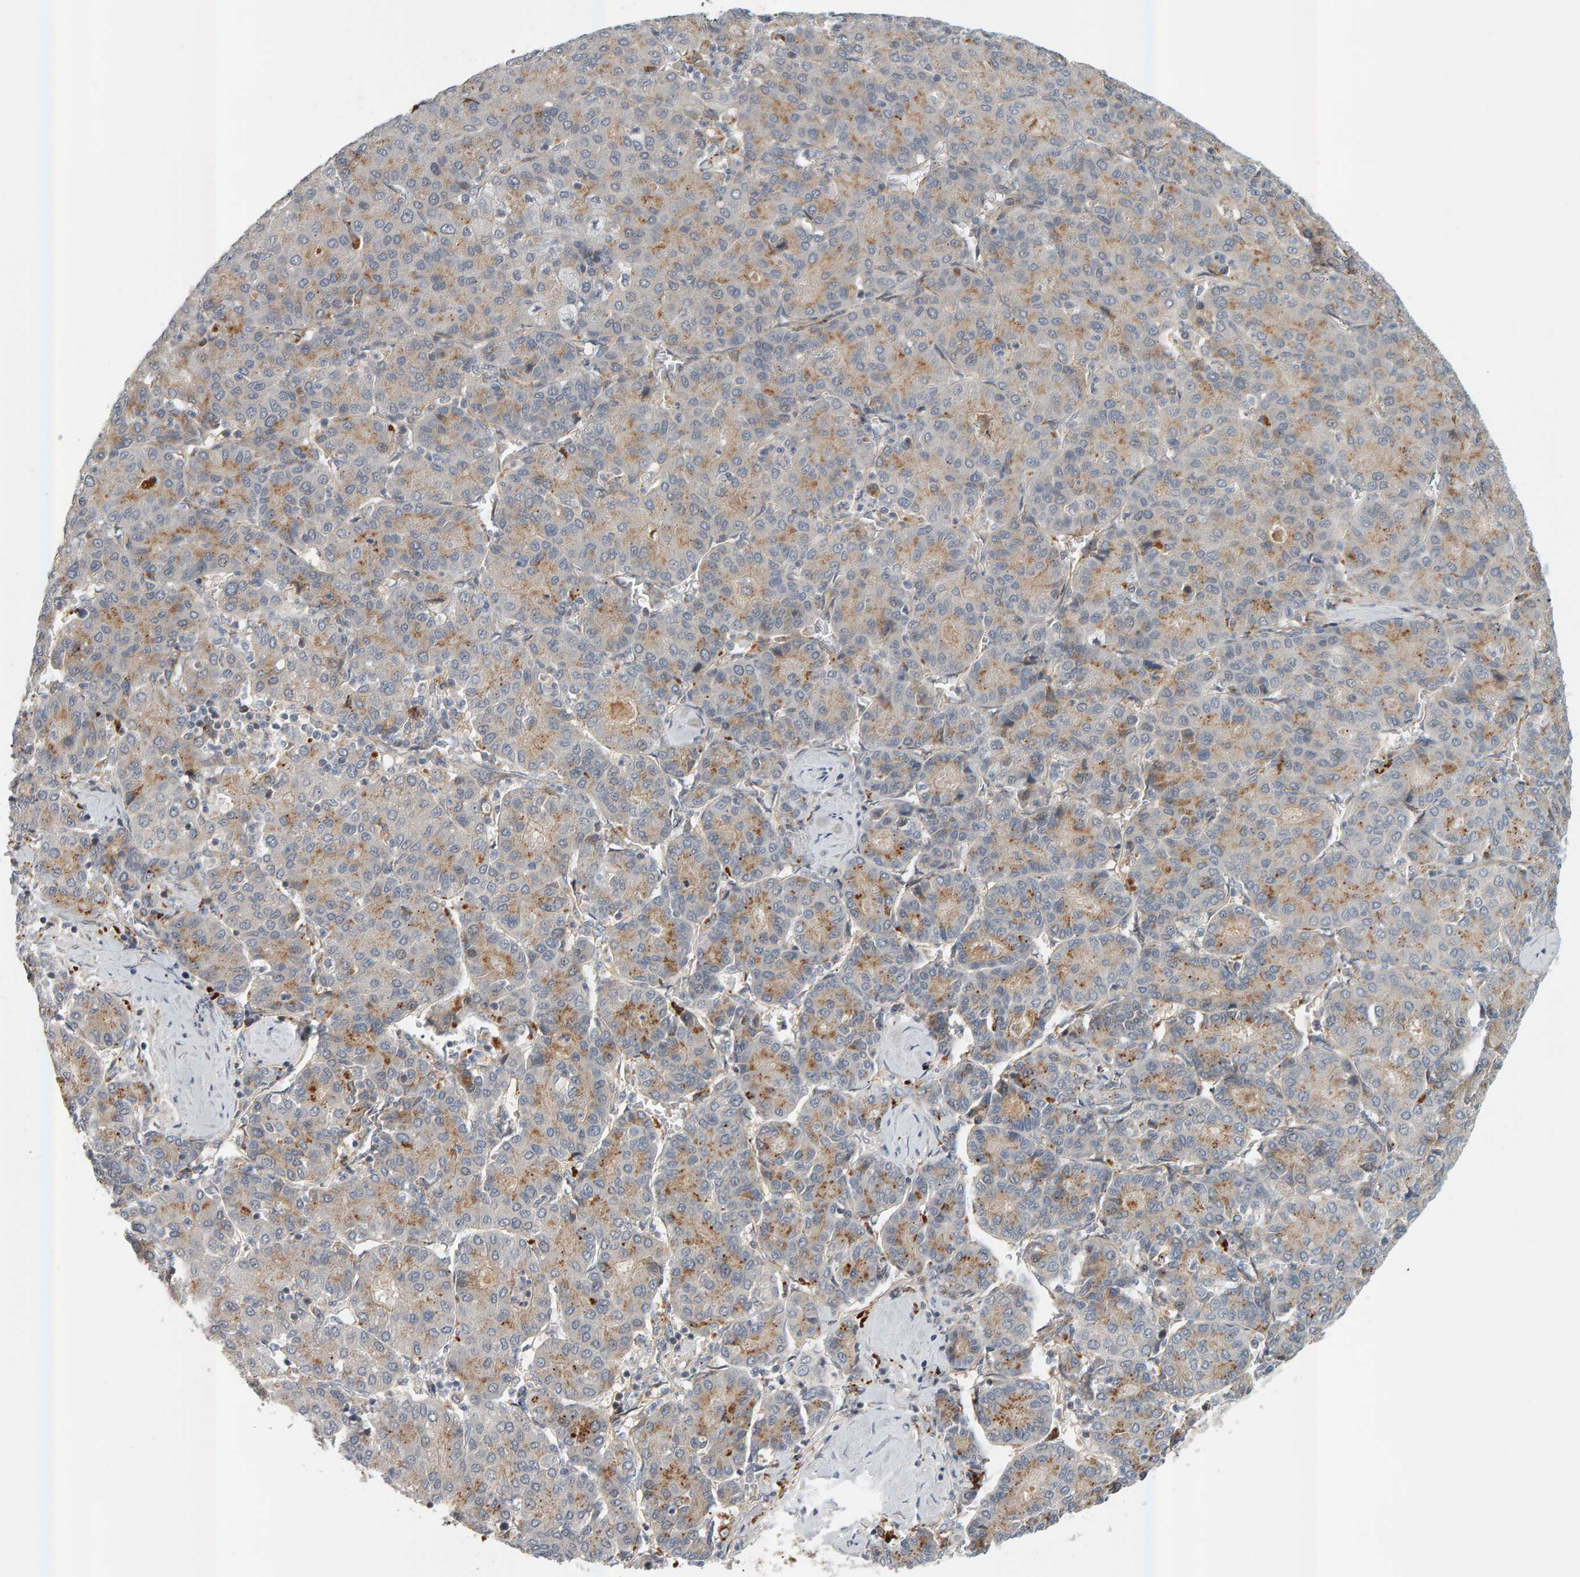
{"staining": {"intensity": "moderate", "quantity": "<25%", "location": "cytoplasmic/membranous"}, "tissue": "liver cancer", "cell_type": "Tumor cells", "image_type": "cancer", "snomed": [{"axis": "morphology", "description": "Carcinoma, Hepatocellular, NOS"}, {"axis": "topography", "description": "Liver"}], "caption": "Tumor cells show low levels of moderate cytoplasmic/membranous positivity in about <25% of cells in hepatocellular carcinoma (liver).", "gene": "ZNF160", "patient": {"sex": "male", "age": 65}}